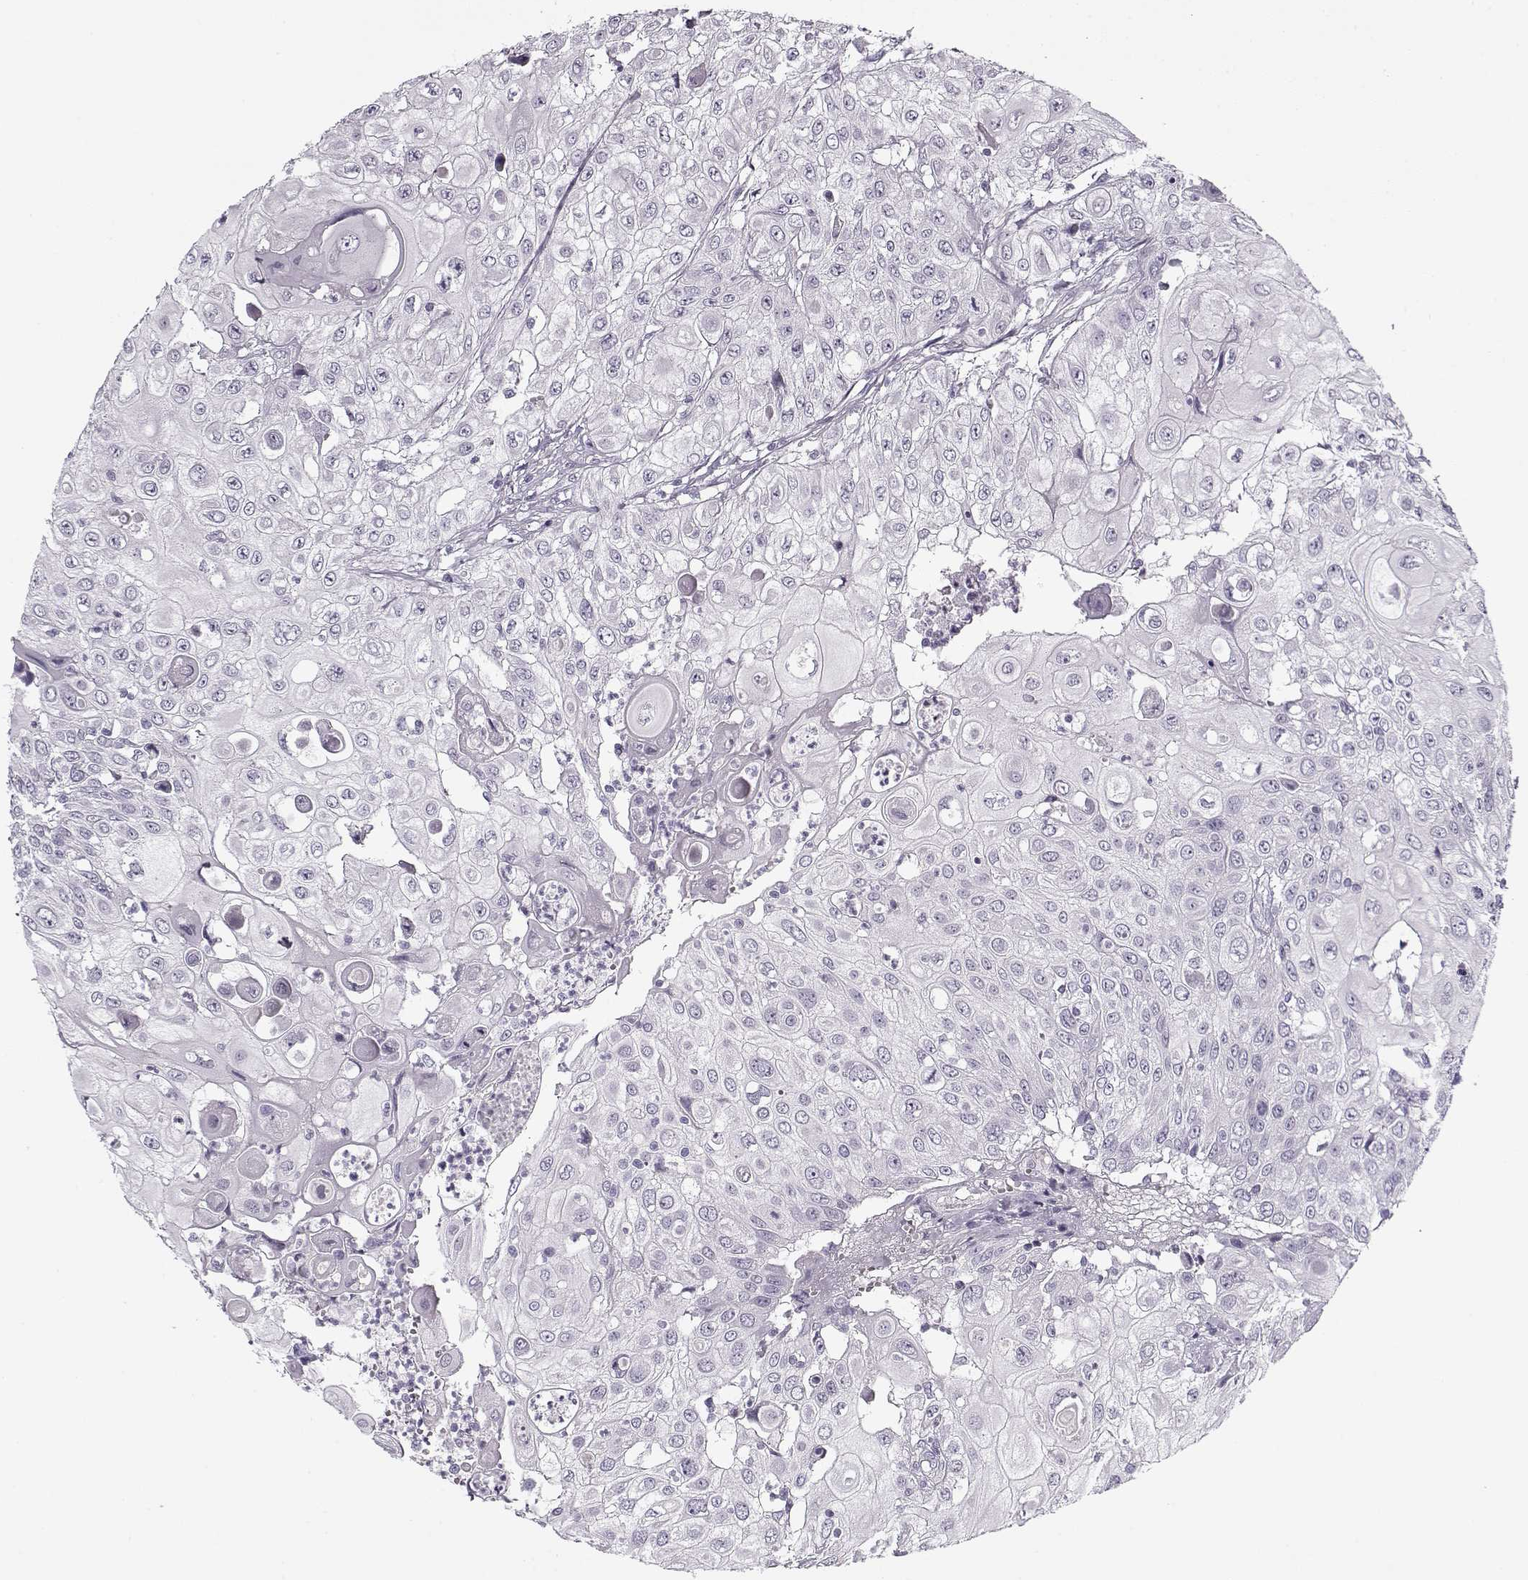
{"staining": {"intensity": "negative", "quantity": "none", "location": "none"}, "tissue": "urothelial cancer", "cell_type": "Tumor cells", "image_type": "cancer", "snomed": [{"axis": "morphology", "description": "Urothelial carcinoma, High grade"}, {"axis": "topography", "description": "Urinary bladder"}], "caption": "Human urothelial cancer stained for a protein using immunohistochemistry (IHC) exhibits no positivity in tumor cells.", "gene": "PNMT", "patient": {"sex": "female", "age": 79}}